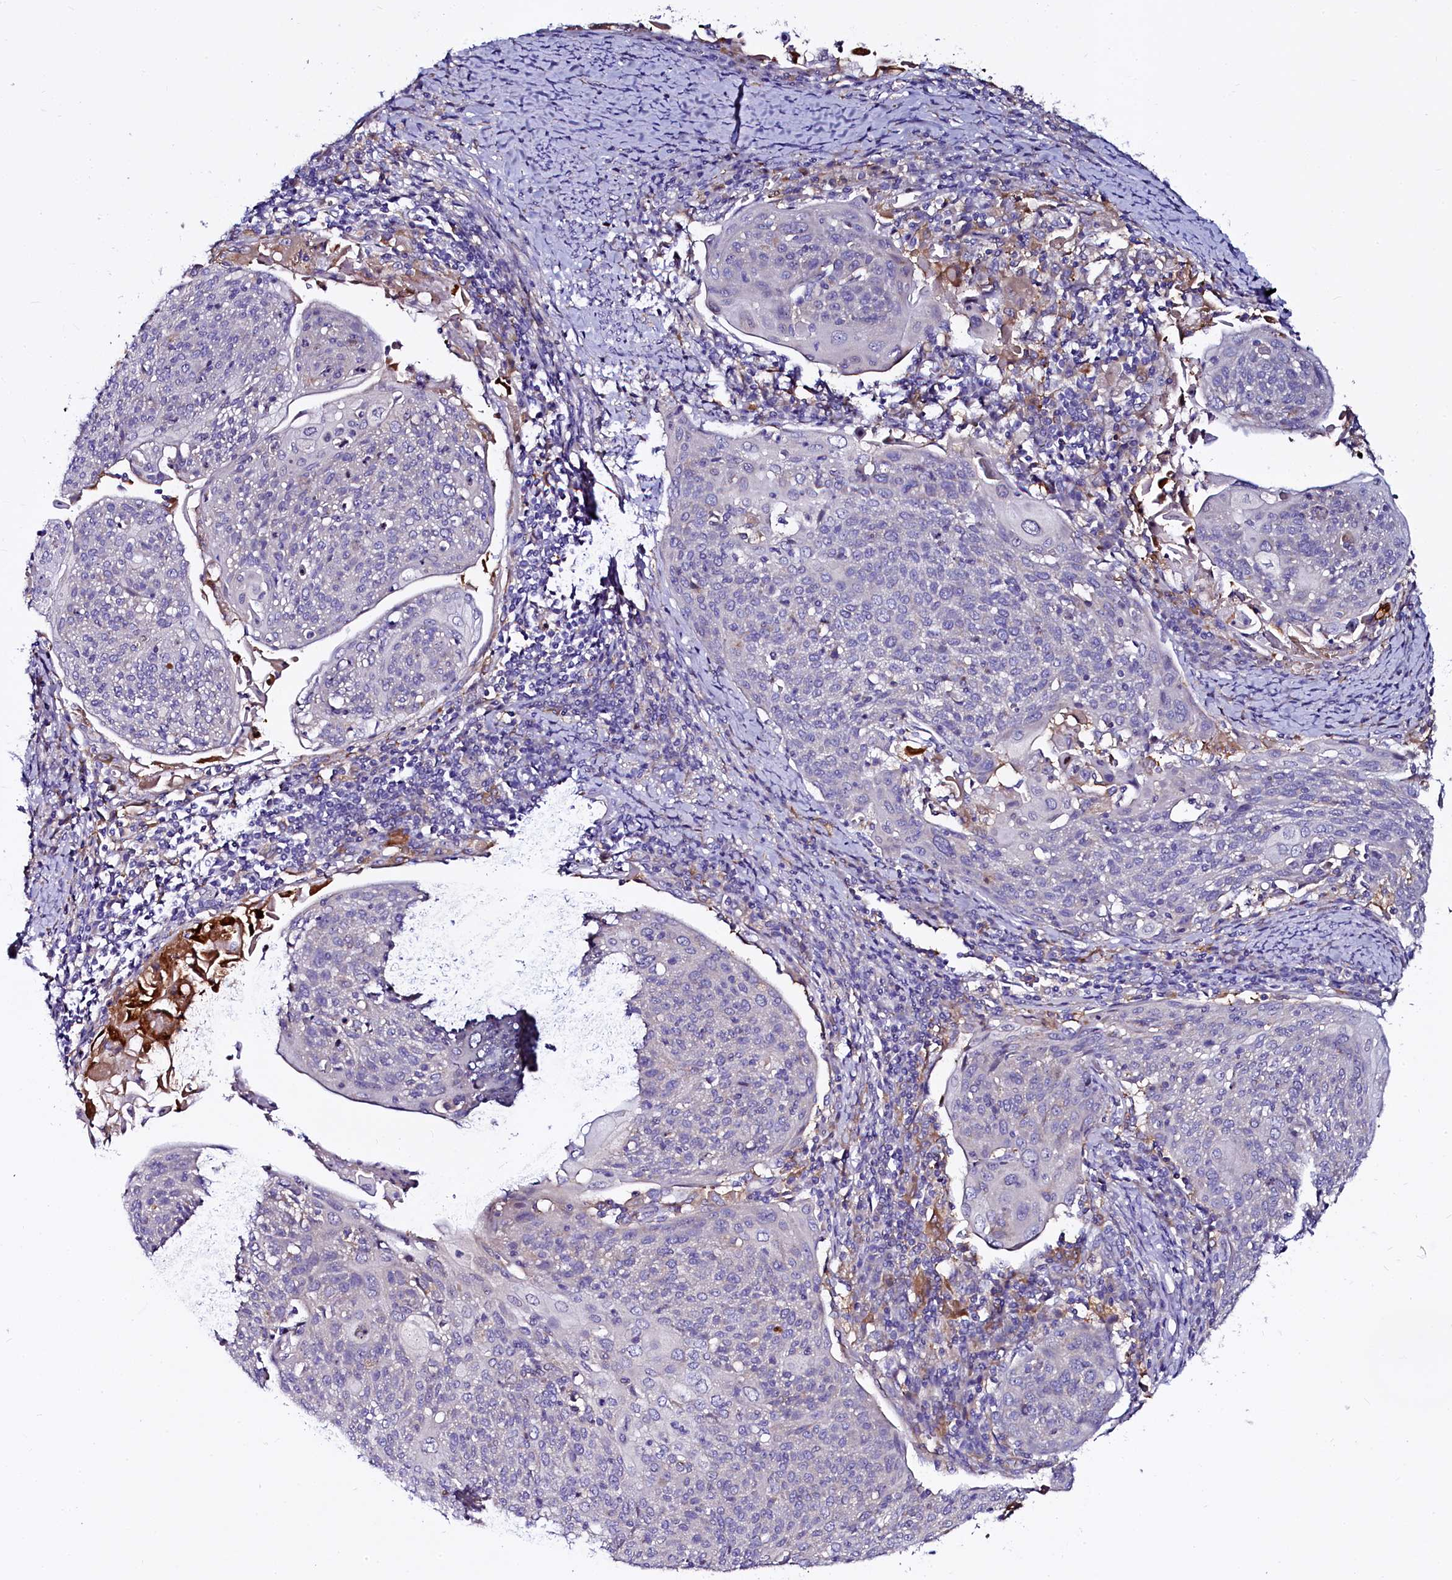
{"staining": {"intensity": "negative", "quantity": "none", "location": "none"}, "tissue": "cervical cancer", "cell_type": "Tumor cells", "image_type": "cancer", "snomed": [{"axis": "morphology", "description": "Squamous cell carcinoma, NOS"}, {"axis": "topography", "description": "Cervix"}], "caption": "Immunohistochemistry histopathology image of neoplastic tissue: cervical cancer stained with DAB shows no significant protein expression in tumor cells.", "gene": "OTOL1", "patient": {"sex": "female", "age": 67}}